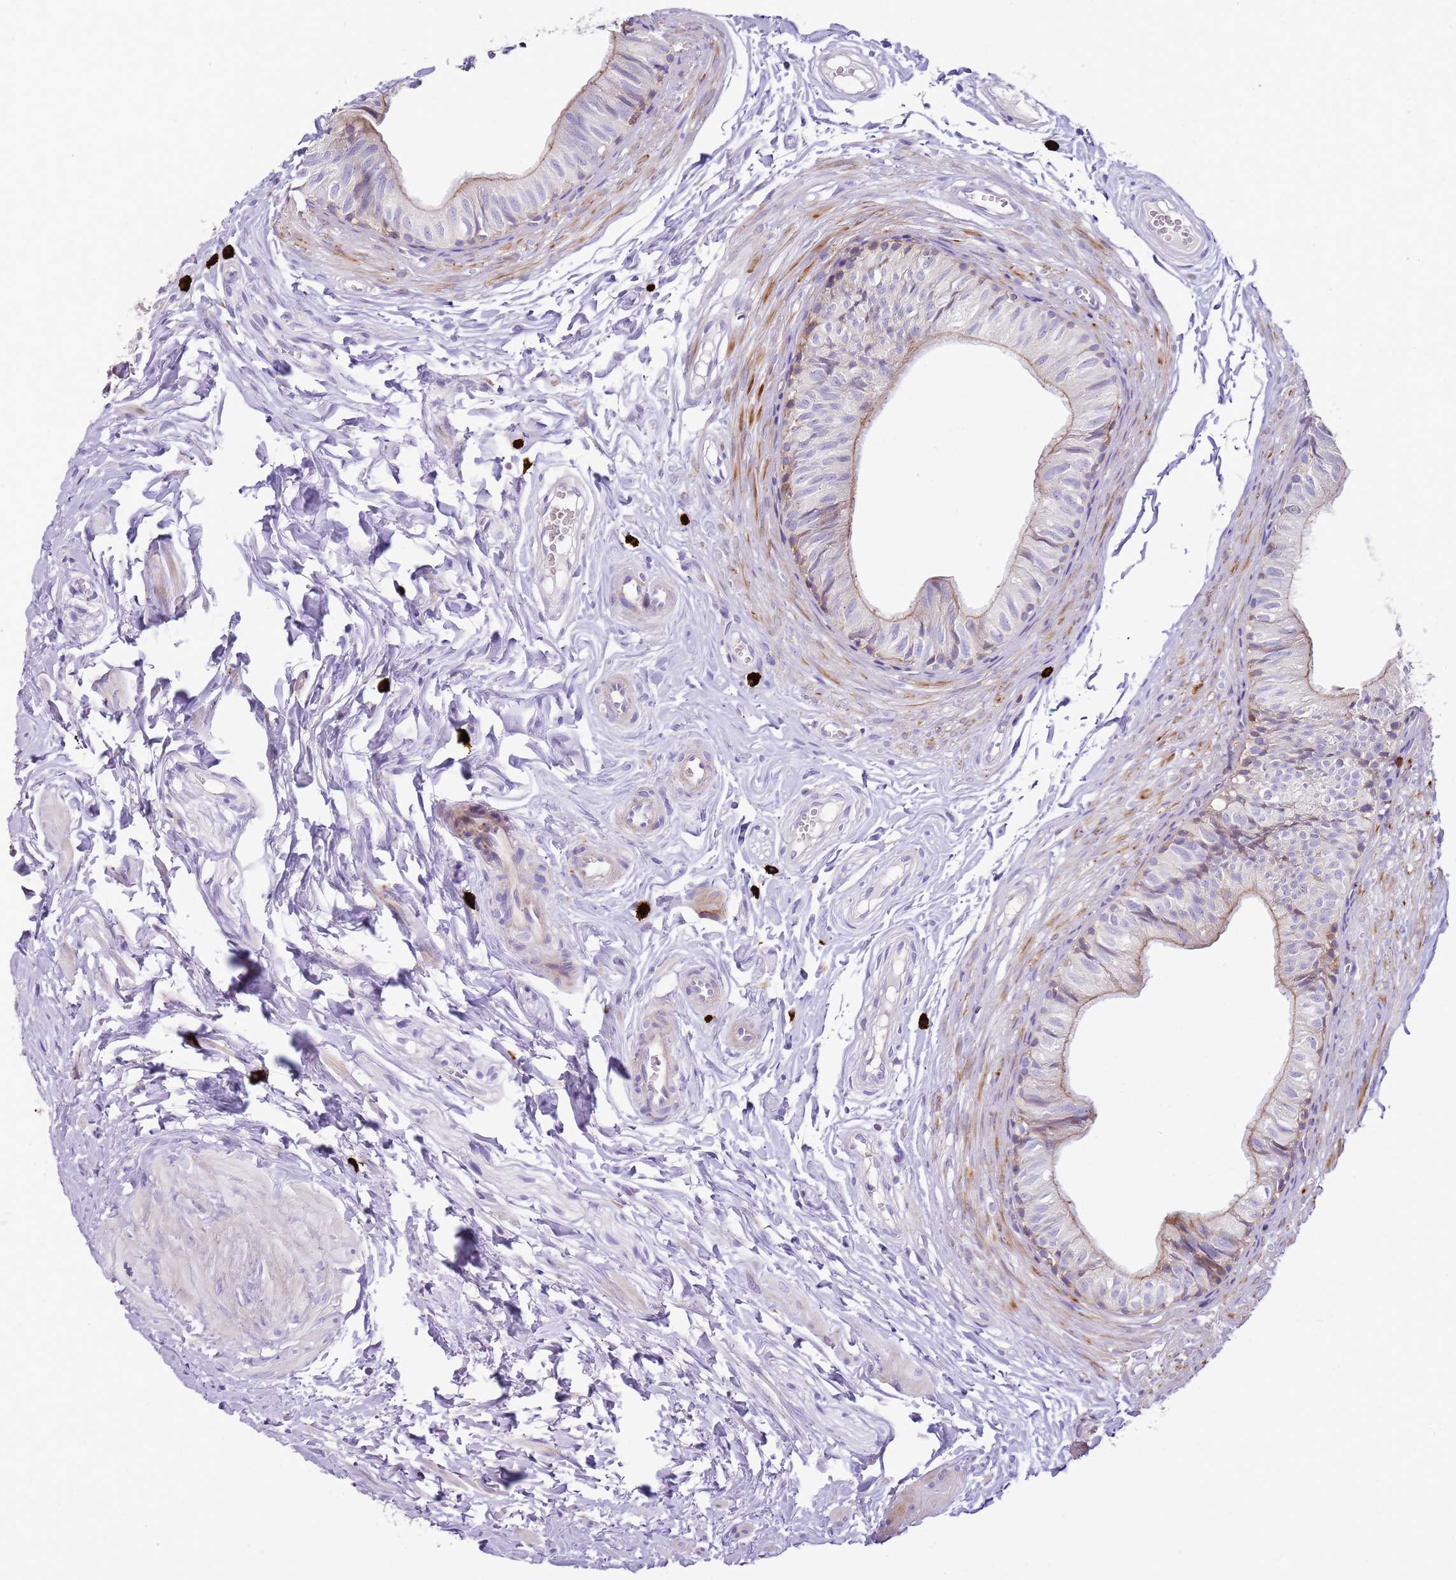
{"staining": {"intensity": "moderate", "quantity": "<25%", "location": "cytoplasmic/membranous"}, "tissue": "epididymis", "cell_type": "Glandular cells", "image_type": "normal", "snomed": [{"axis": "morphology", "description": "Normal tissue, NOS"}, {"axis": "topography", "description": "Epididymis"}], "caption": "Immunohistochemical staining of unremarkable human epididymis shows low levels of moderate cytoplasmic/membranous positivity in approximately <25% of glandular cells.", "gene": "FPR1", "patient": {"sex": "male", "age": 37}}